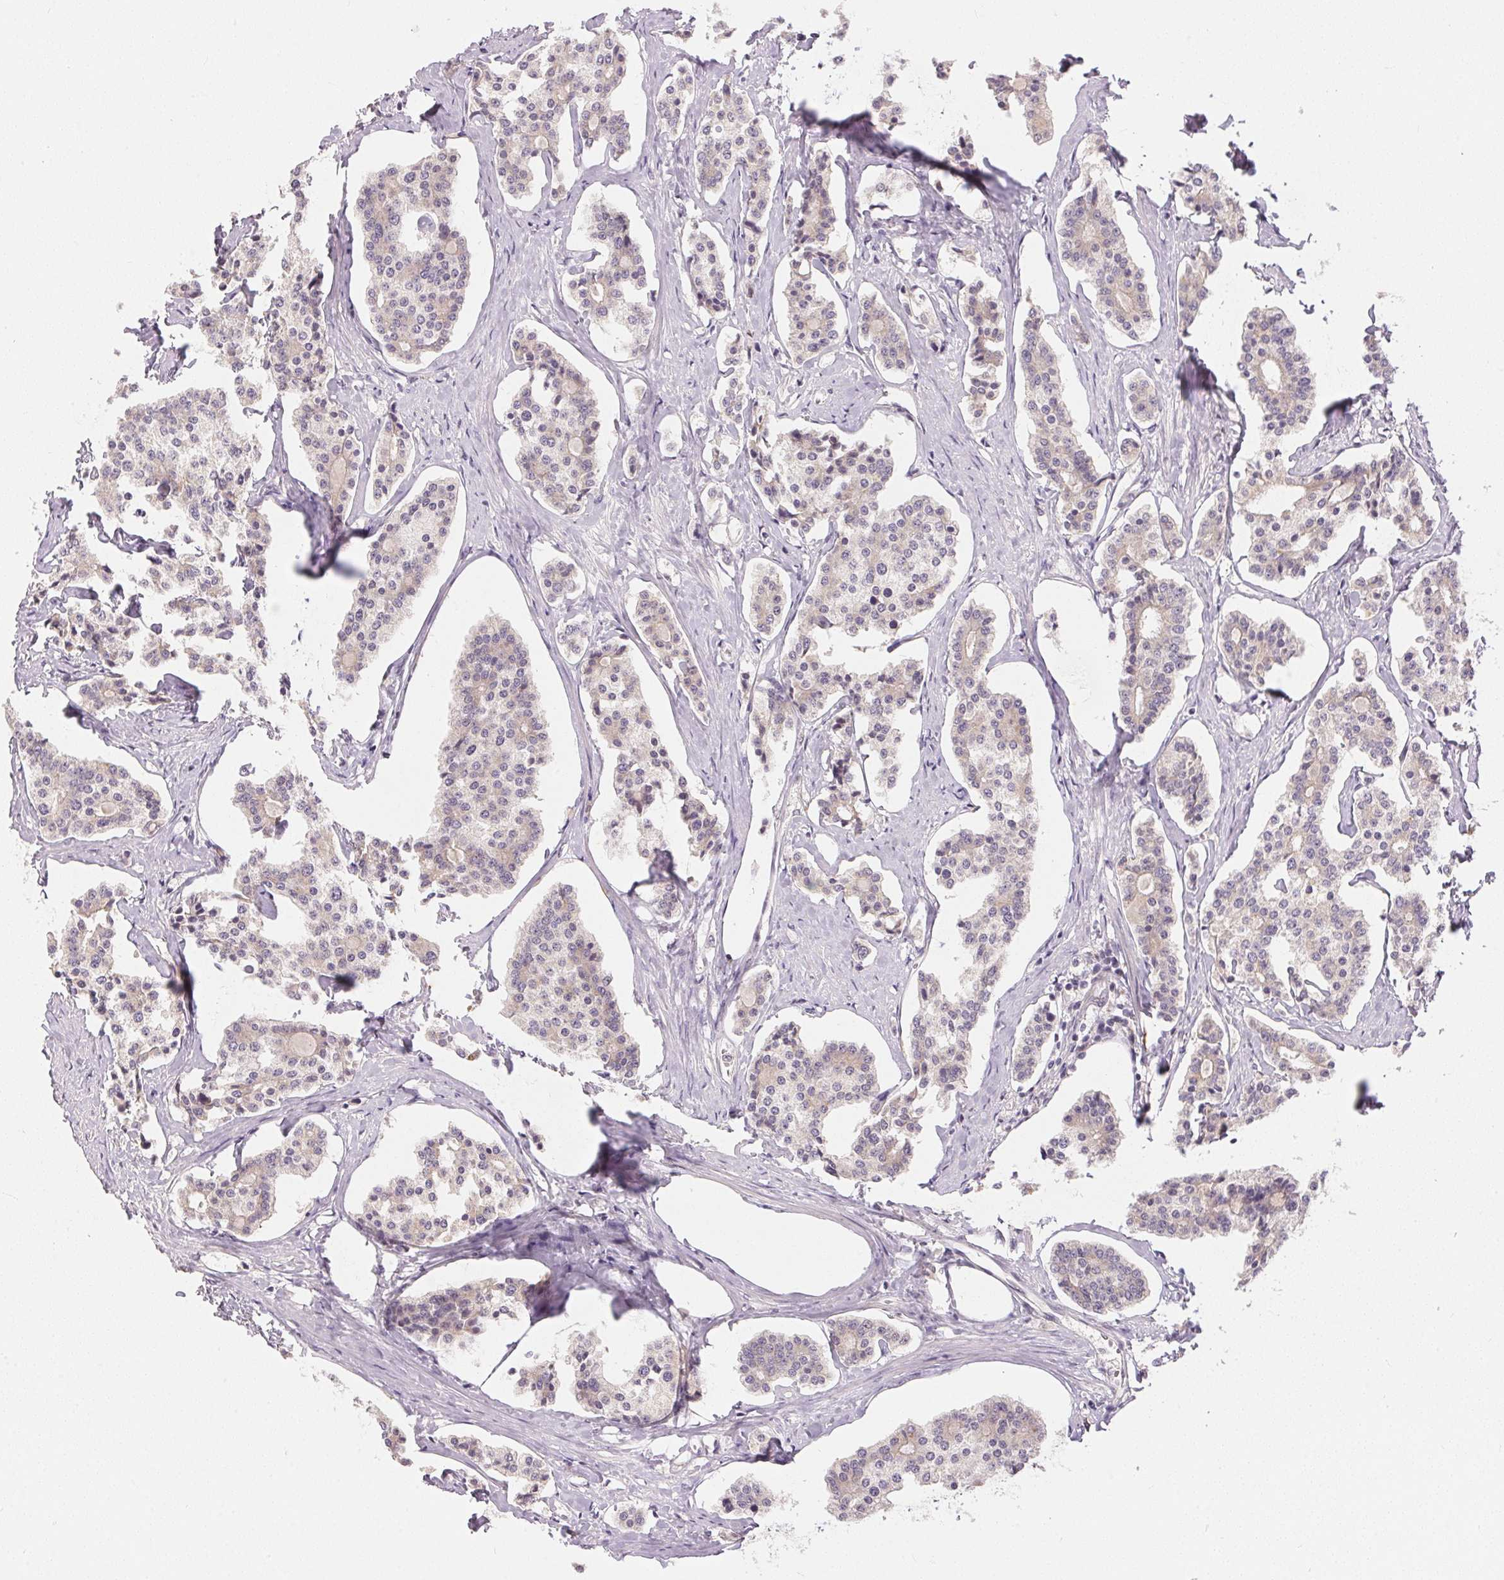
{"staining": {"intensity": "negative", "quantity": "none", "location": "none"}, "tissue": "carcinoid", "cell_type": "Tumor cells", "image_type": "cancer", "snomed": [{"axis": "morphology", "description": "Carcinoid, malignant, NOS"}, {"axis": "topography", "description": "Small intestine"}], "caption": "Tumor cells are negative for protein expression in human carcinoid (malignant). The staining was performed using DAB (3,3'-diaminobenzidine) to visualize the protein expression in brown, while the nuclei were stained in blue with hematoxylin (Magnification: 20x).", "gene": "TTC23L", "patient": {"sex": "female", "age": 65}}